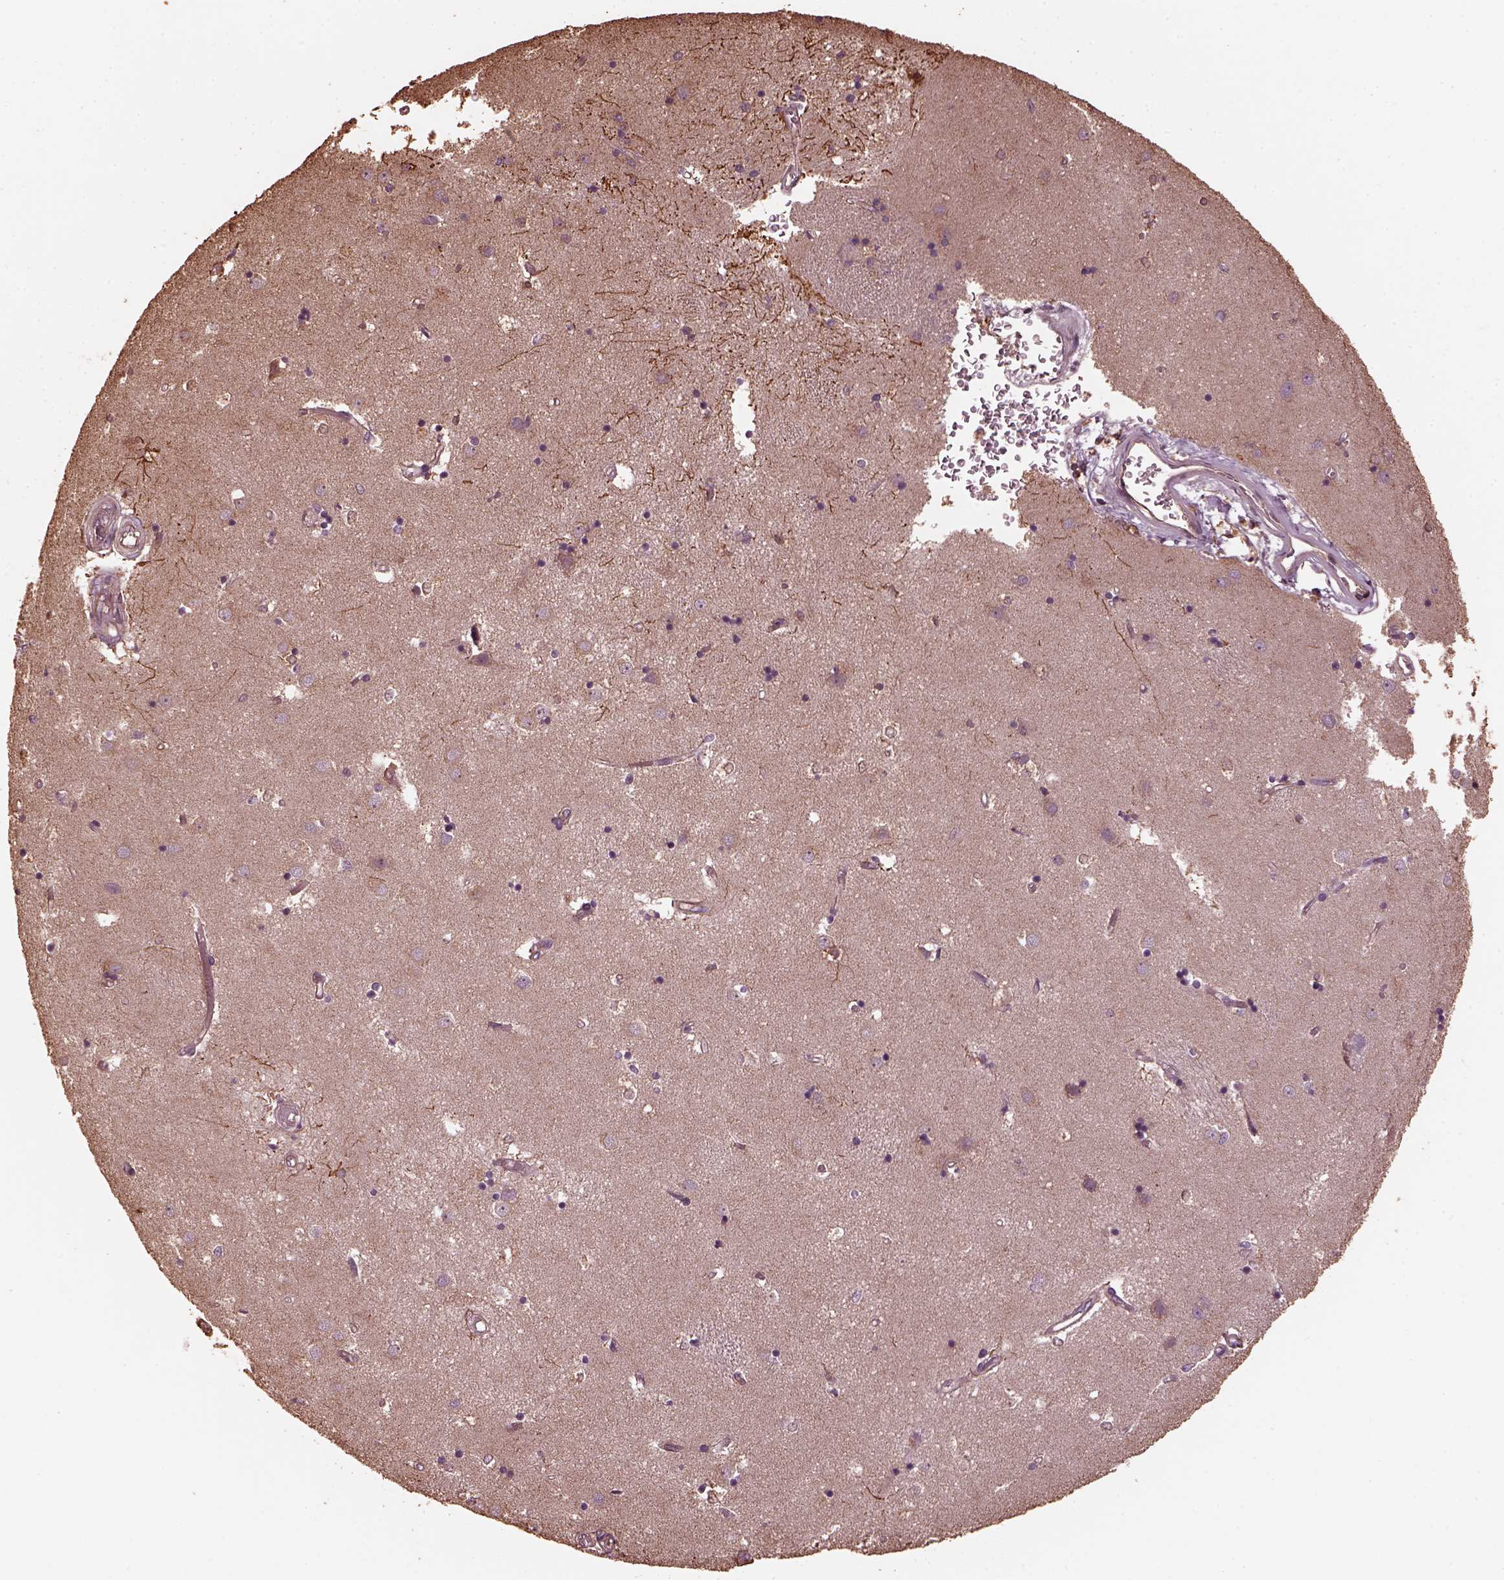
{"staining": {"intensity": "strong", "quantity": "<25%", "location": "cytoplasmic/membranous"}, "tissue": "caudate", "cell_type": "Glial cells", "image_type": "normal", "snomed": [{"axis": "morphology", "description": "Normal tissue, NOS"}, {"axis": "topography", "description": "Lateral ventricle wall"}], "caption": "Human caudate stained with a brown dye reveals strong cytoplasmic/membranous positive positivity in about <25% of glial cells.", "gene": "GTPBP1", "patient": {"sex": "male", "age": 54}}